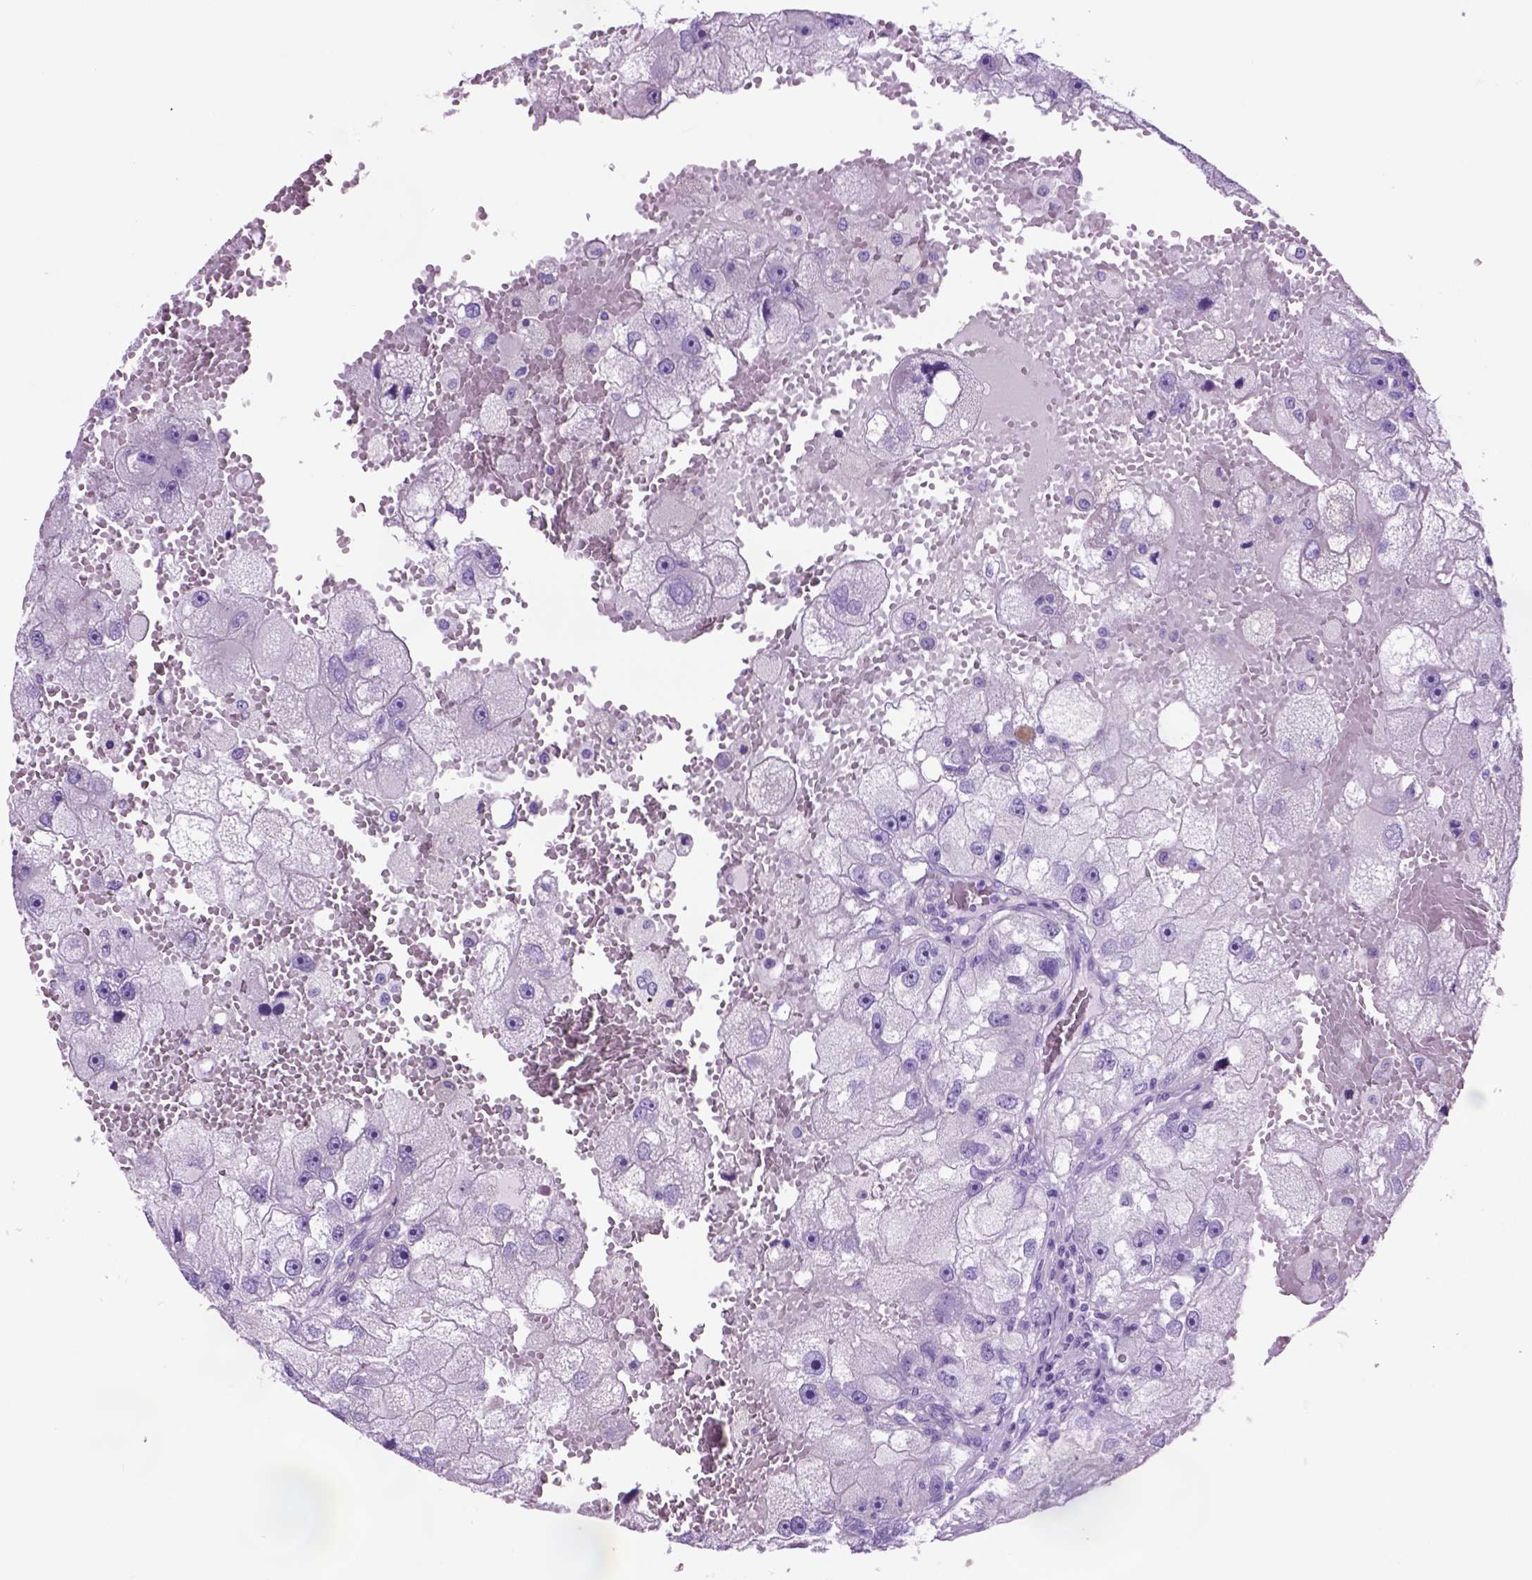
{"staining": {"intensity": "negative", "quantity": "none", "location": "none"}, "tissue": "renal cancer", "cell_type": "Tumor cells", "image_type": "cancer", "snomed": [{"axis": "morphology", "description": "Adenocarcinoma, NOS"}, {"axis": "topography", "description": "Kidney"}], "caption": "IHC image of neoplastic tissue: renal cancer (adenocarcinoma) stained with DAB exhibits no significant protein expression in tumor cells.", "gene": "HHIPL2", "patient": {"sex": "male", "age": 63}}